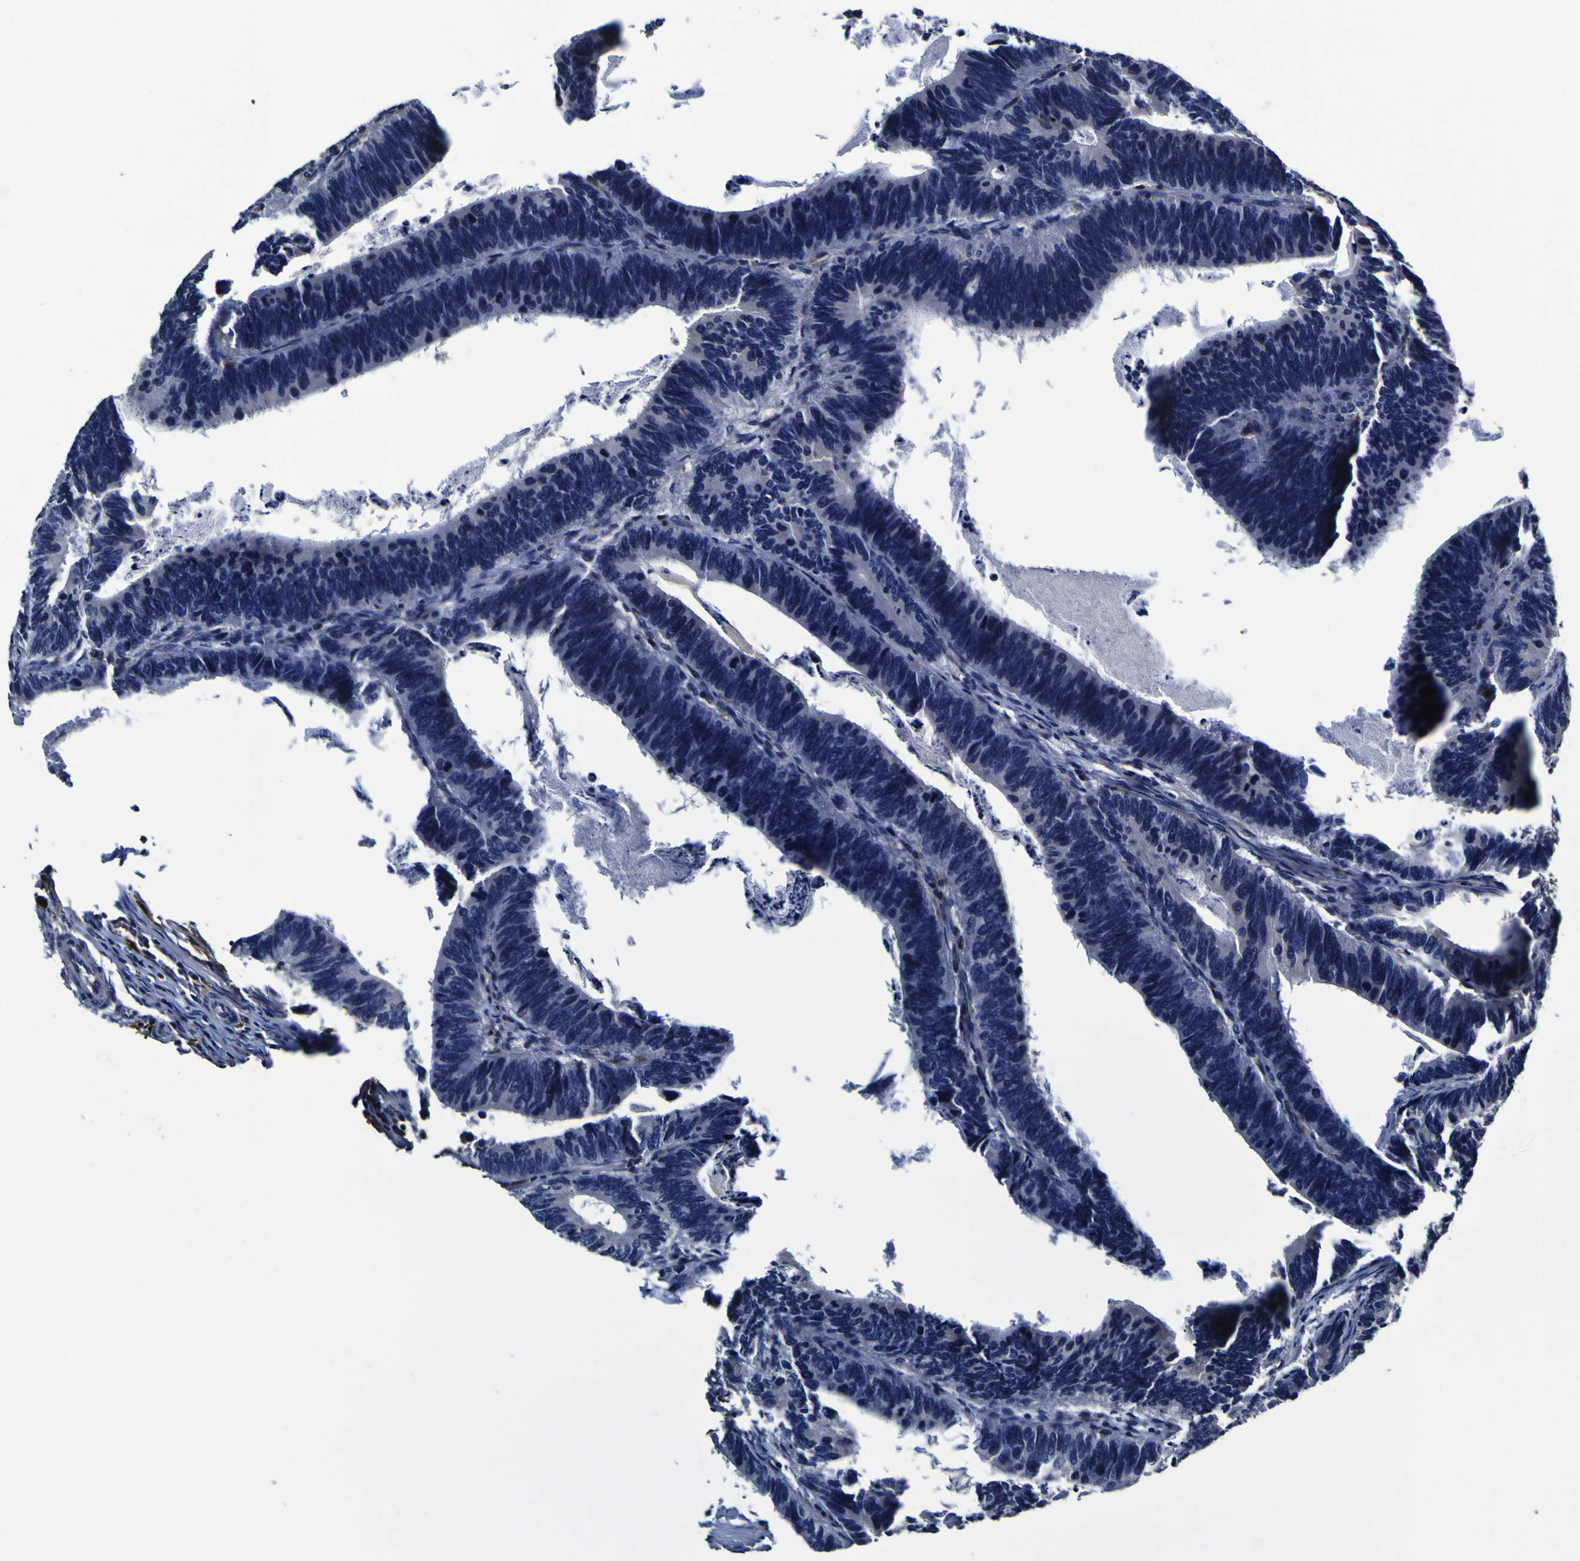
{"staining": {"intensity": "negative", "quantity": "none", "location": "none"}, "tissue": "colorectal cancer", "cell_type": "Tumor cells", "image_type": "cancer", "snomed": [{"axis": "morphology", "description": "Adenocarcinoma, NOS"}, {"axis": "topography", "description": "Colon"}], "caption": "Tumor cells show no significant expression in colorectal cancer.", "gene": "GPX1", "patient": {"sex": "male", "age": 72}}